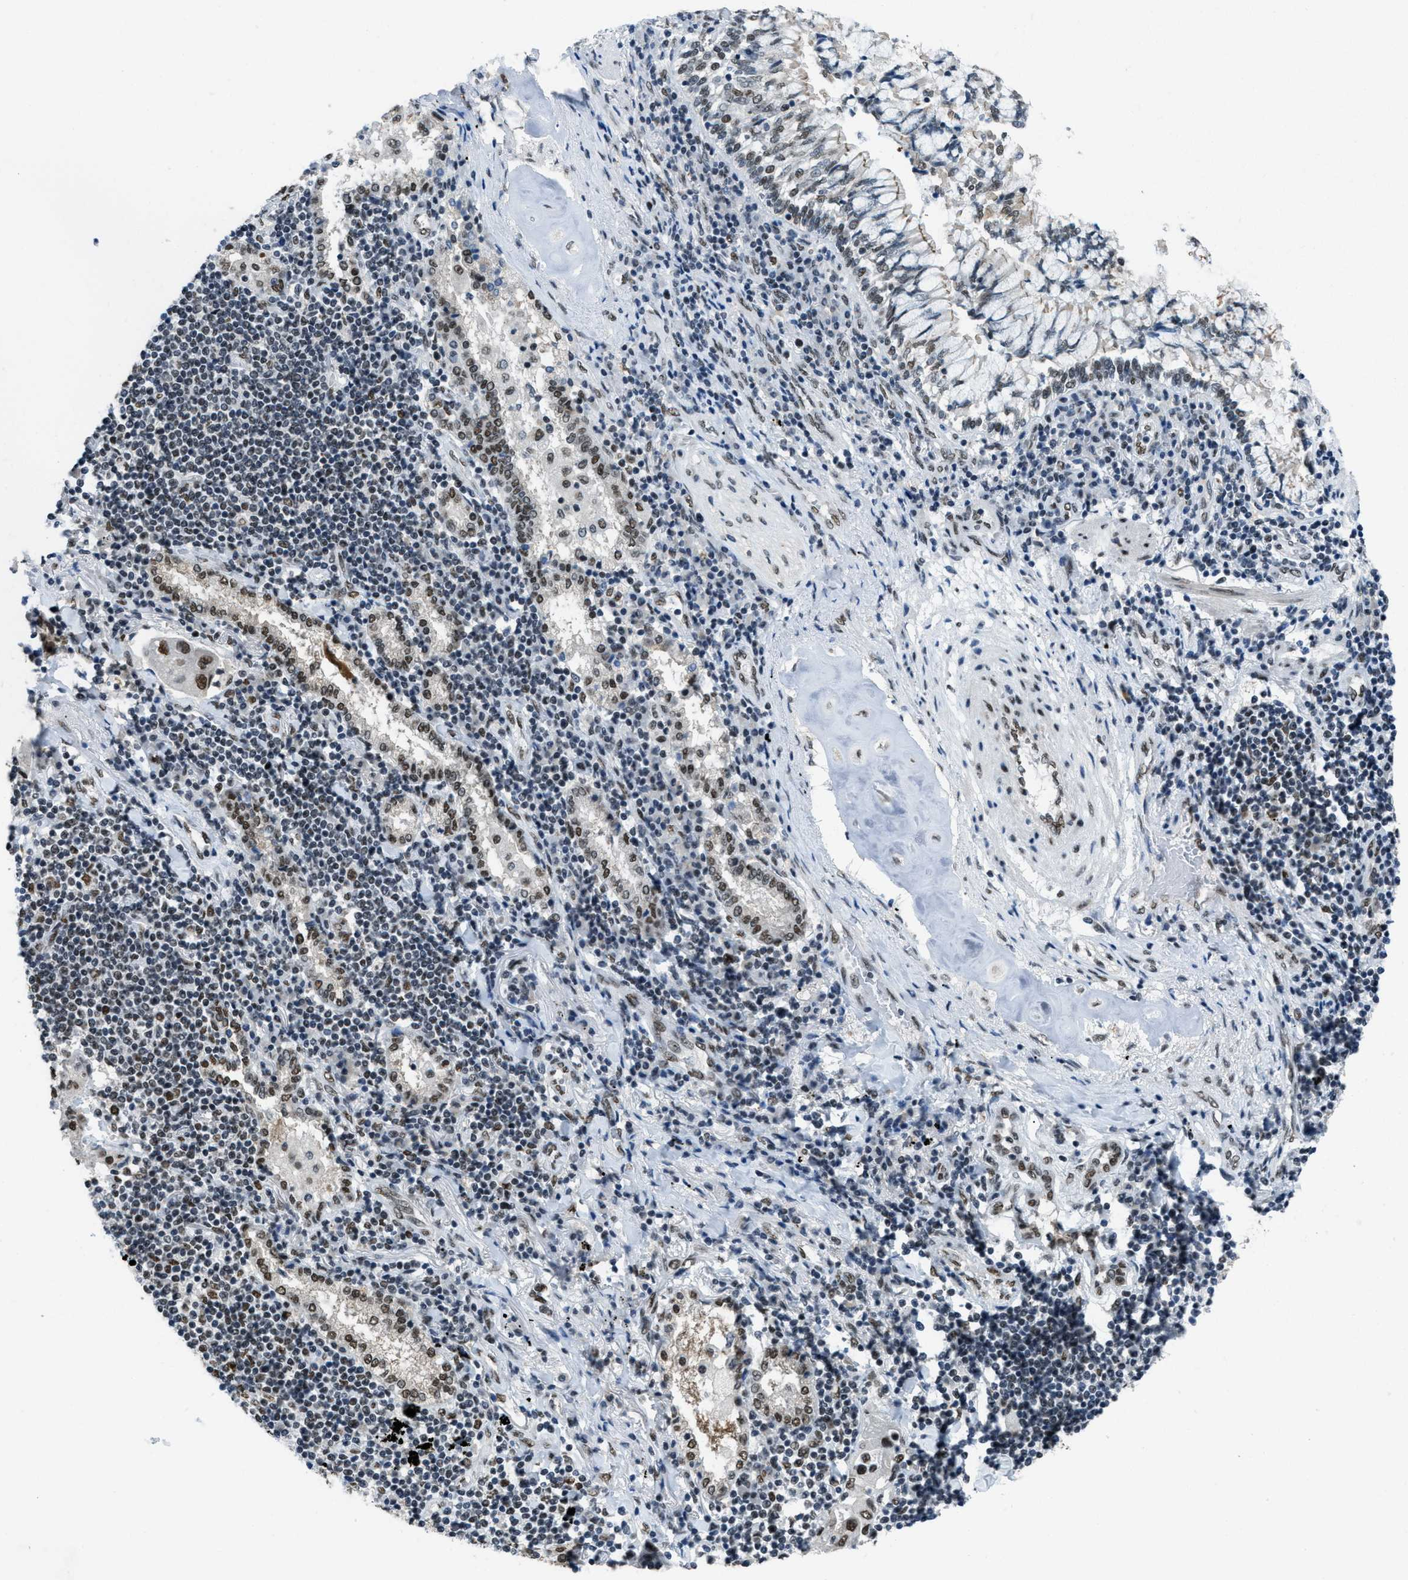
{"staining": {"intensity": "moderate", "quantity": ">75%", "location": "nuclear"}, "tissue": "lung cancer", "cell_type": "Tumor cells", "image_type": "cancer", "snomed": [{"axis": "morphology", "description": "Adenocarcinoma, NOS"}, {"axis": "topography", "description": "Lung"}], "caption": "A histopathology image of lung cancer stained for a protein displays moderate nuclear brown staining in tumor cells. The staining was performed using DAB, with brown indicating positive protein expression. Nuclei are stained blue with hematoxylin.", "gene": "GATAD2B", "patient": {"sex": "female", "age": 65}}